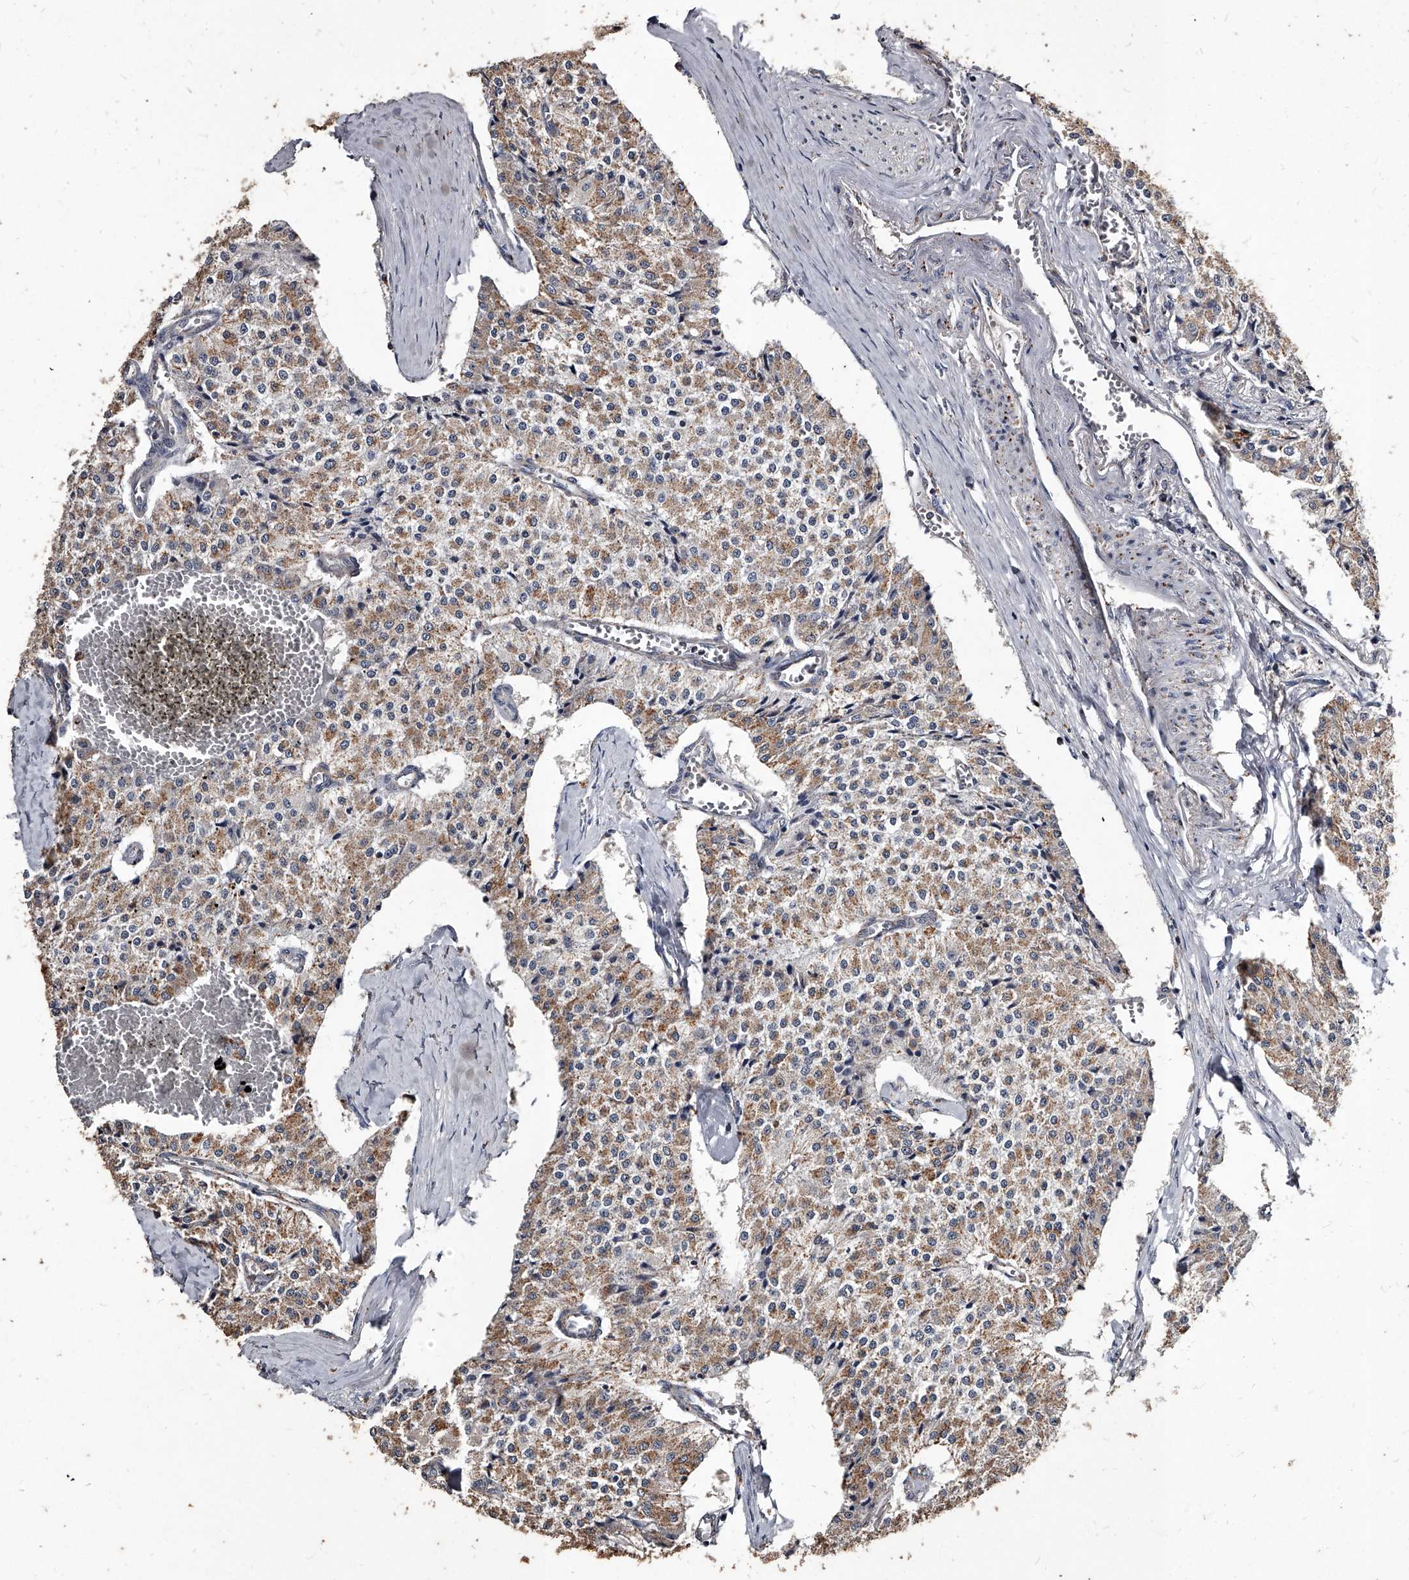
{"staining": {"intensity": "weak", "quantity": ">75%", "location": "cytoplasmic/membranous"}, "tissue": "carcinoid", "cell_type": "Tumor cells", "image_type": "cancer", "snomed": [{"axis": "morphology", "description": "Carcinoid, malignant, NOS"}, {"axis": "topography", "description": "Colon"}], "caption": "Protein expression analysis of human carcinoid reveals weak cytoplasmic/membranous expression in approximately >75% of tumor cells.", "gene": "GPR183", "patient": {"sex": "female", "age": 52}}